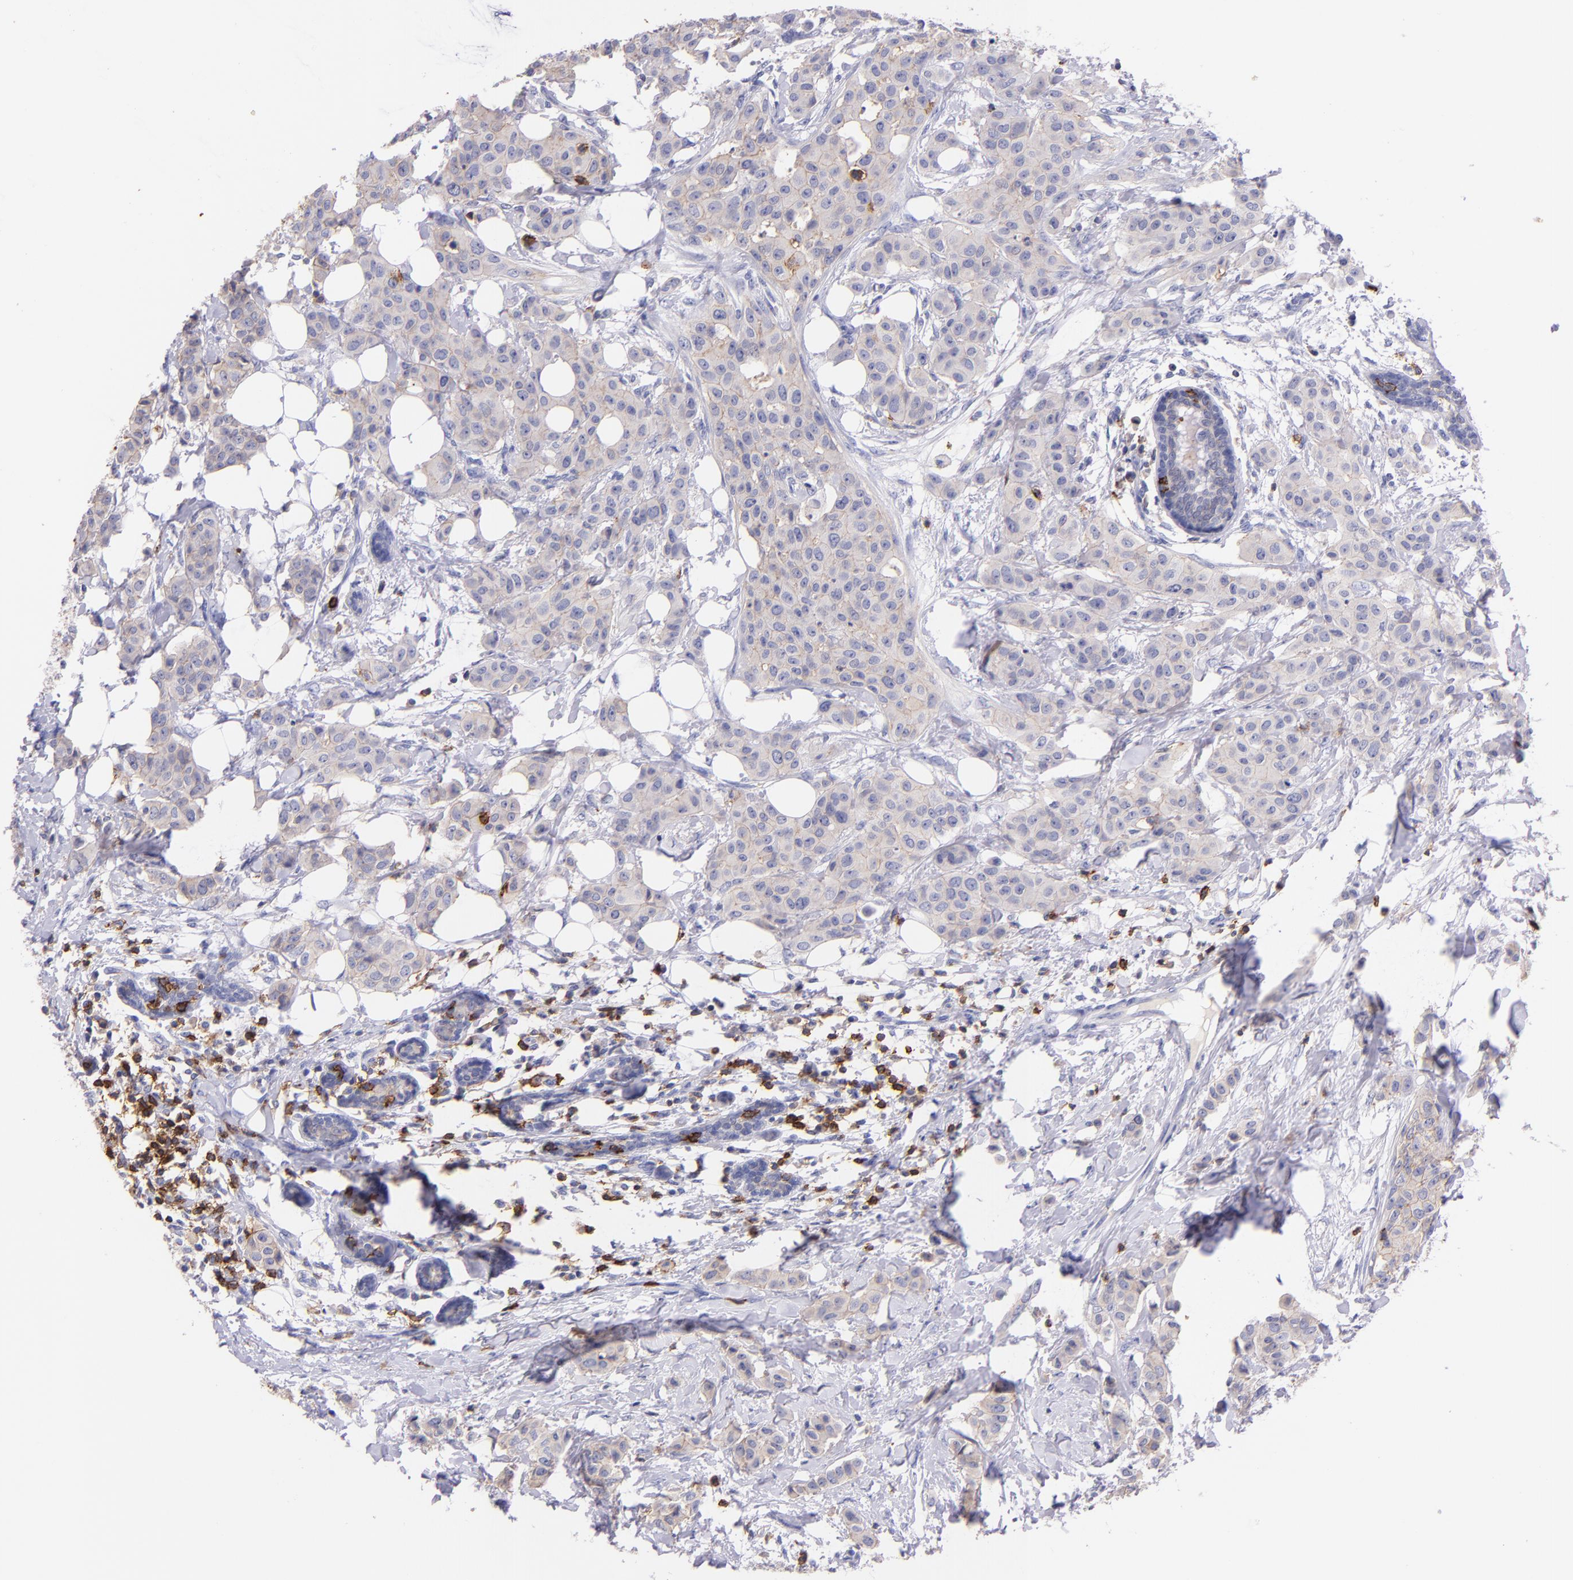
{"staining": {"intensity": "weak", "quantity": "25%-75%", "location": "cytoplasmic/membranous"}, "tissue": "breast cancer", "cell_type": "Tumor cells", "image_type": "cancer", "snomed": [{"axis": "morphology", "description": "Duct carcinoma"}, {"axis": "topography", "description": "Breast"}], "caption": "Weak cytoplasmic/membranous positivity is identified in about 25%-75% of tumor cells in breast cancer.", "gene": "SPN", "patient": {"sex": "female", "age": 40}}